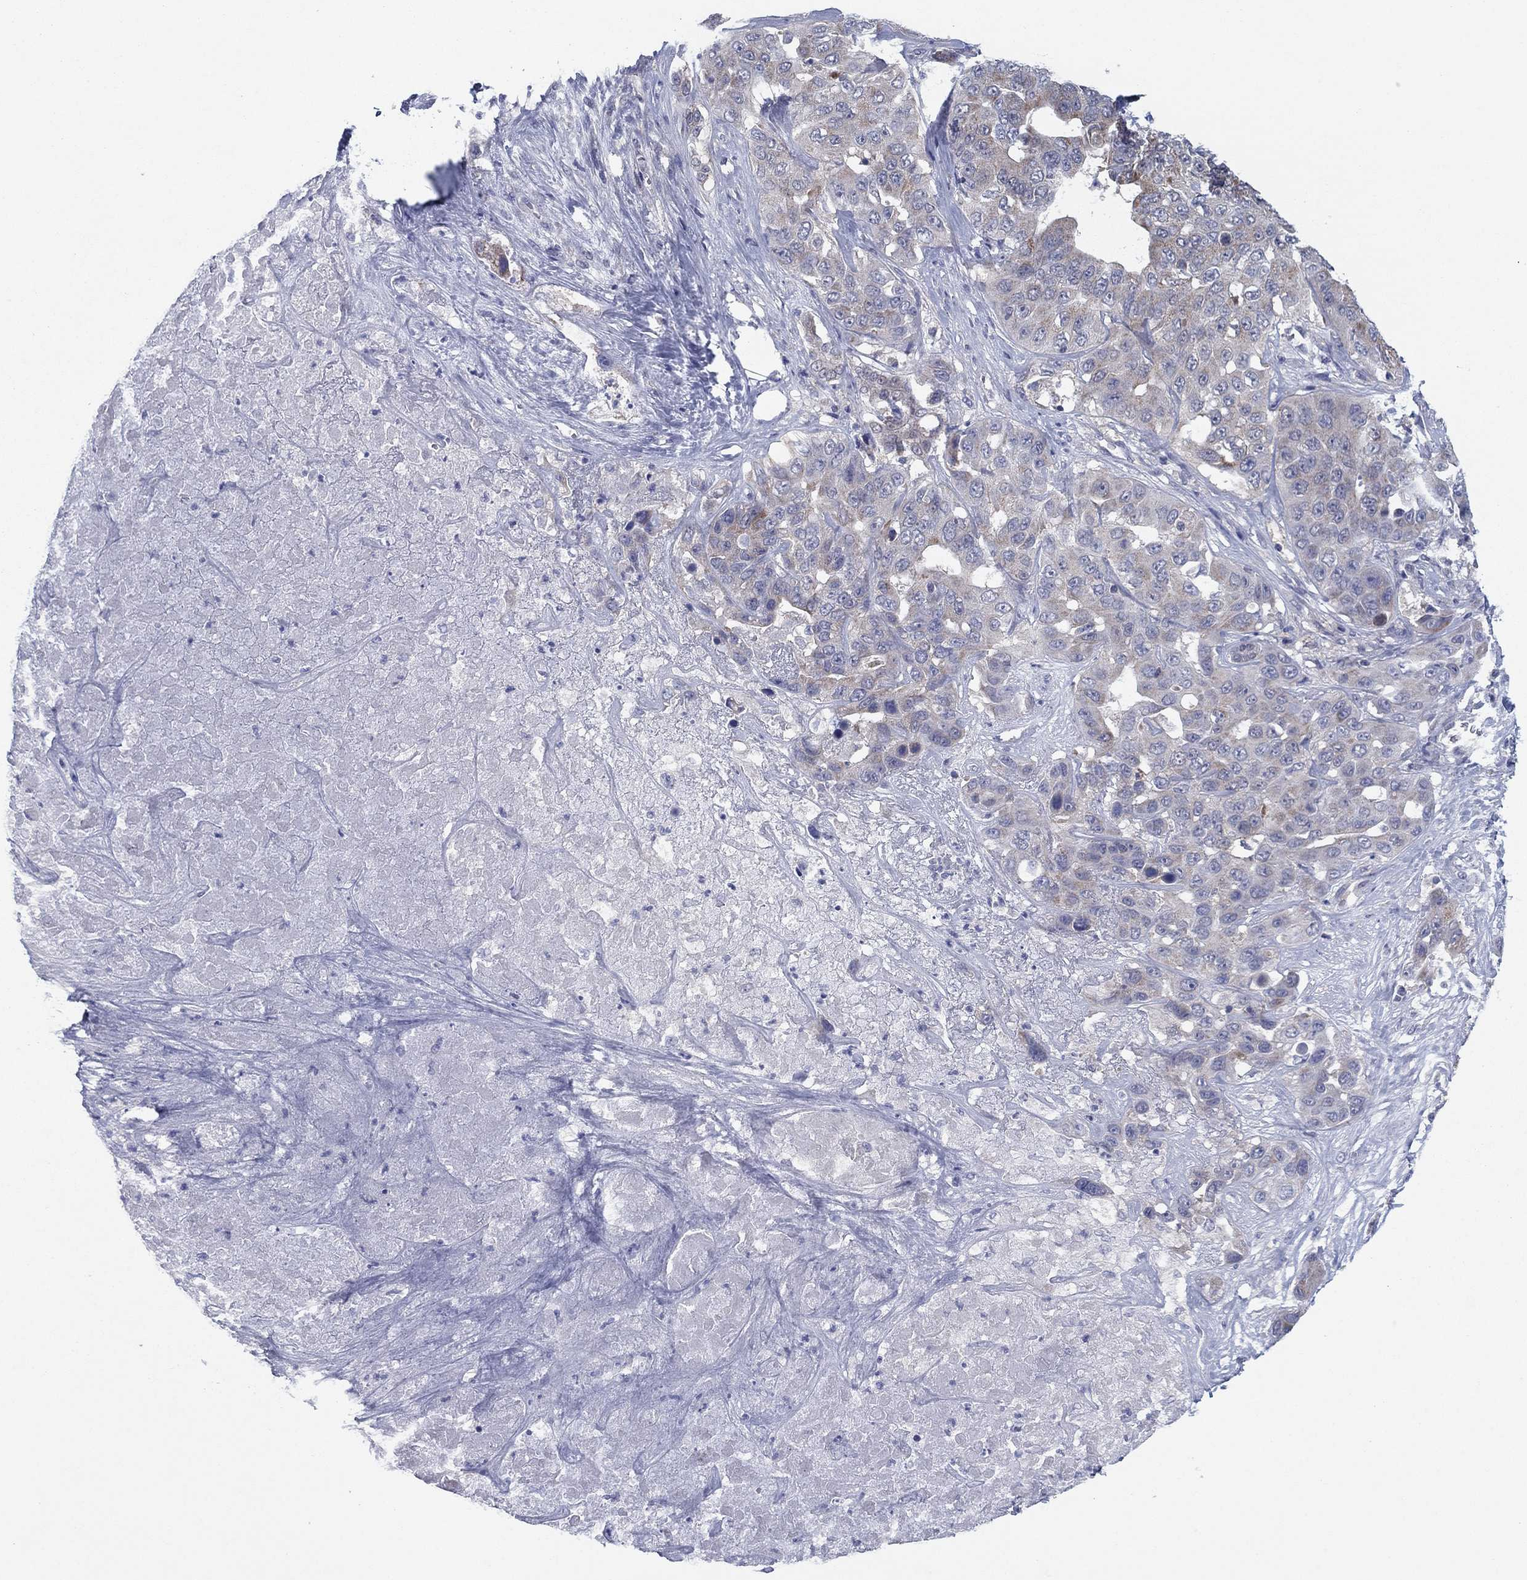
{"staining": {"intensity": "negative", "quantity": "none", "location": "none"}, "tissue": "liver cancer", "cell_type": "Tumor cells", "image_type": "cancer", "snomed": [{"axis": "morphology", "description": "Cholangiocarcinoma"}, {"axis": "topography", "description": "Liver"}], "caption": "Liver cancer was stained to show a protein in brown. There is no significant expression in tumor cells. (IHC, brightfield microscopy, high magnification).", "gene": "GRHPR", "patient": {"sex": "female", "age": 52}}